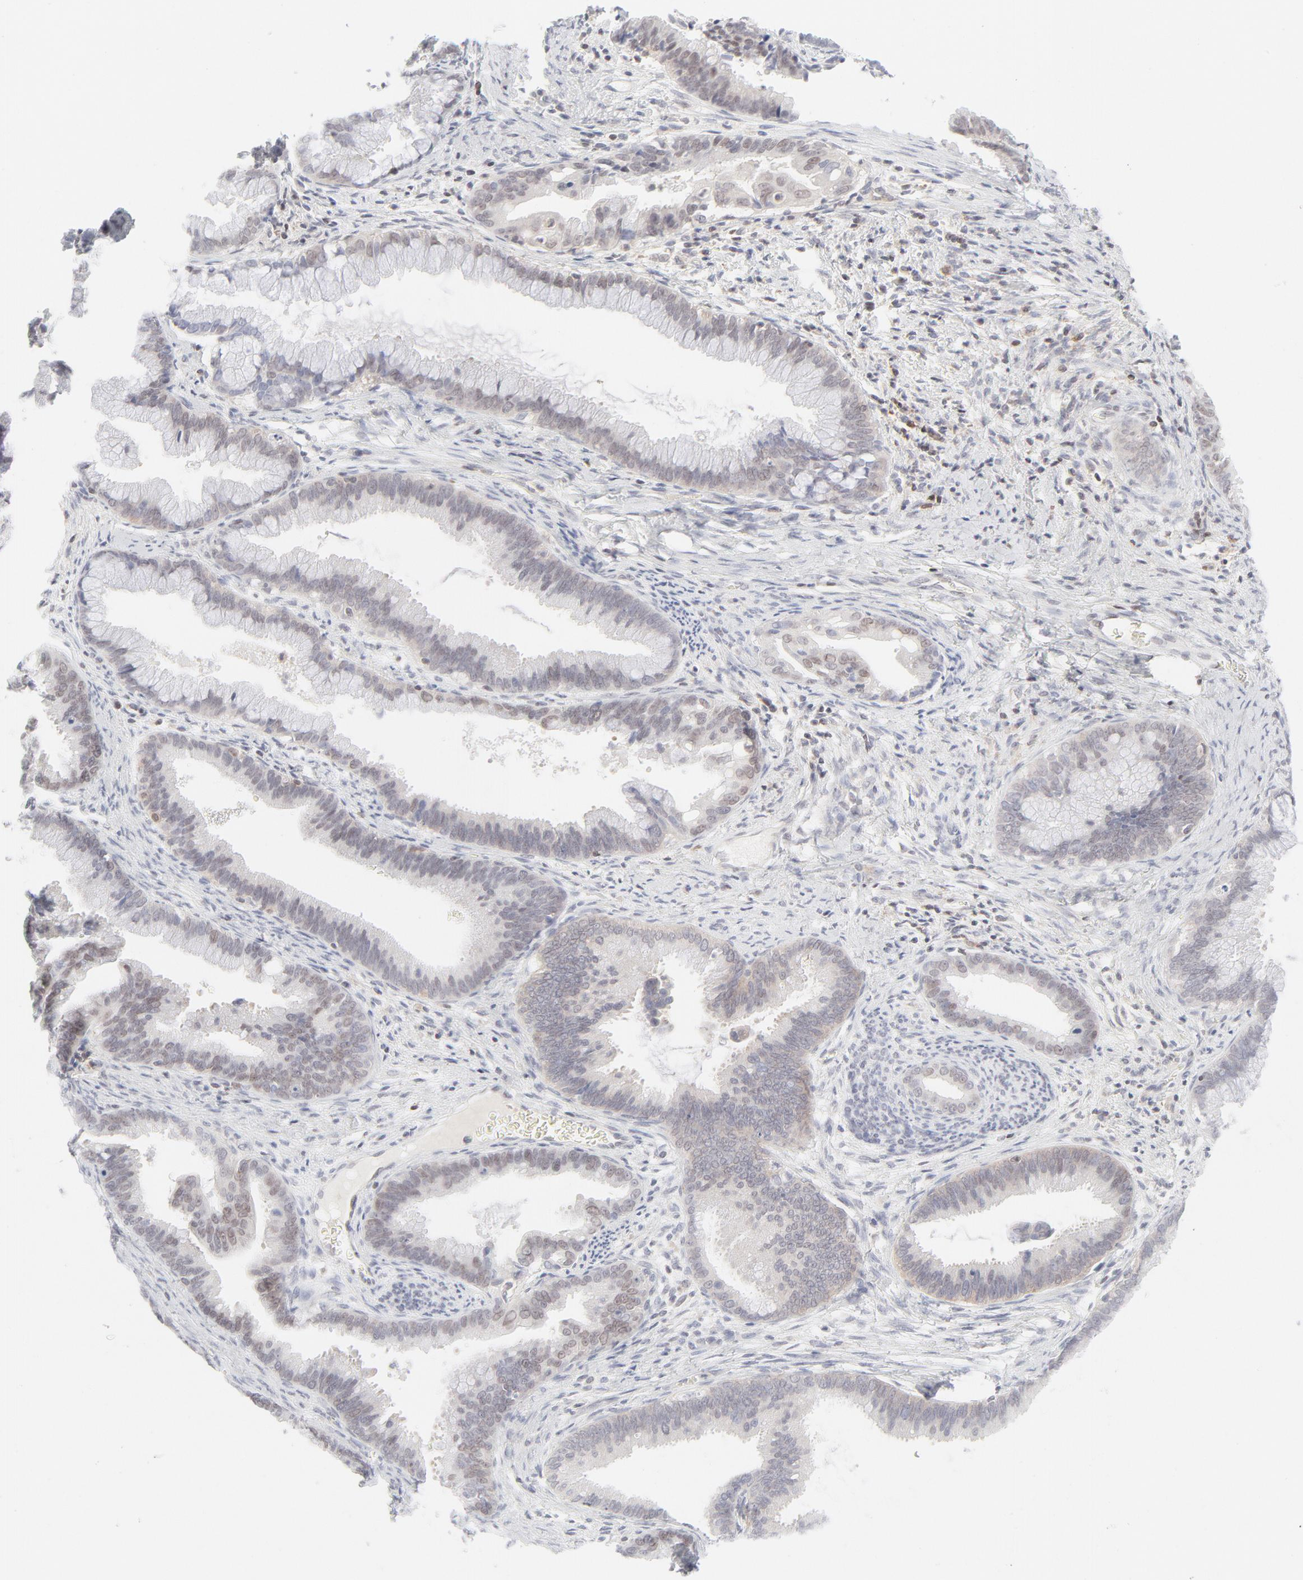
{"staining": {"intensity": "weak", "quantity": "25%-75%", "location": "nuclear"}, "tissue": "cervical cancer", "cell_type": "Tumor cells", "image_type": "cancer", "snomed": [{"axis": "morphology", "description": "Adenocarcinoma, NOS"}, {"axis": "topography", "description": "Cervix"}], "caption": "Protein expression analysis of cervical cancer displays weak nuclear staining in approximately 25%-75% of tumor cells.", "gene": "PRKCB", "patient": {"sex": "female", "age": 47}}